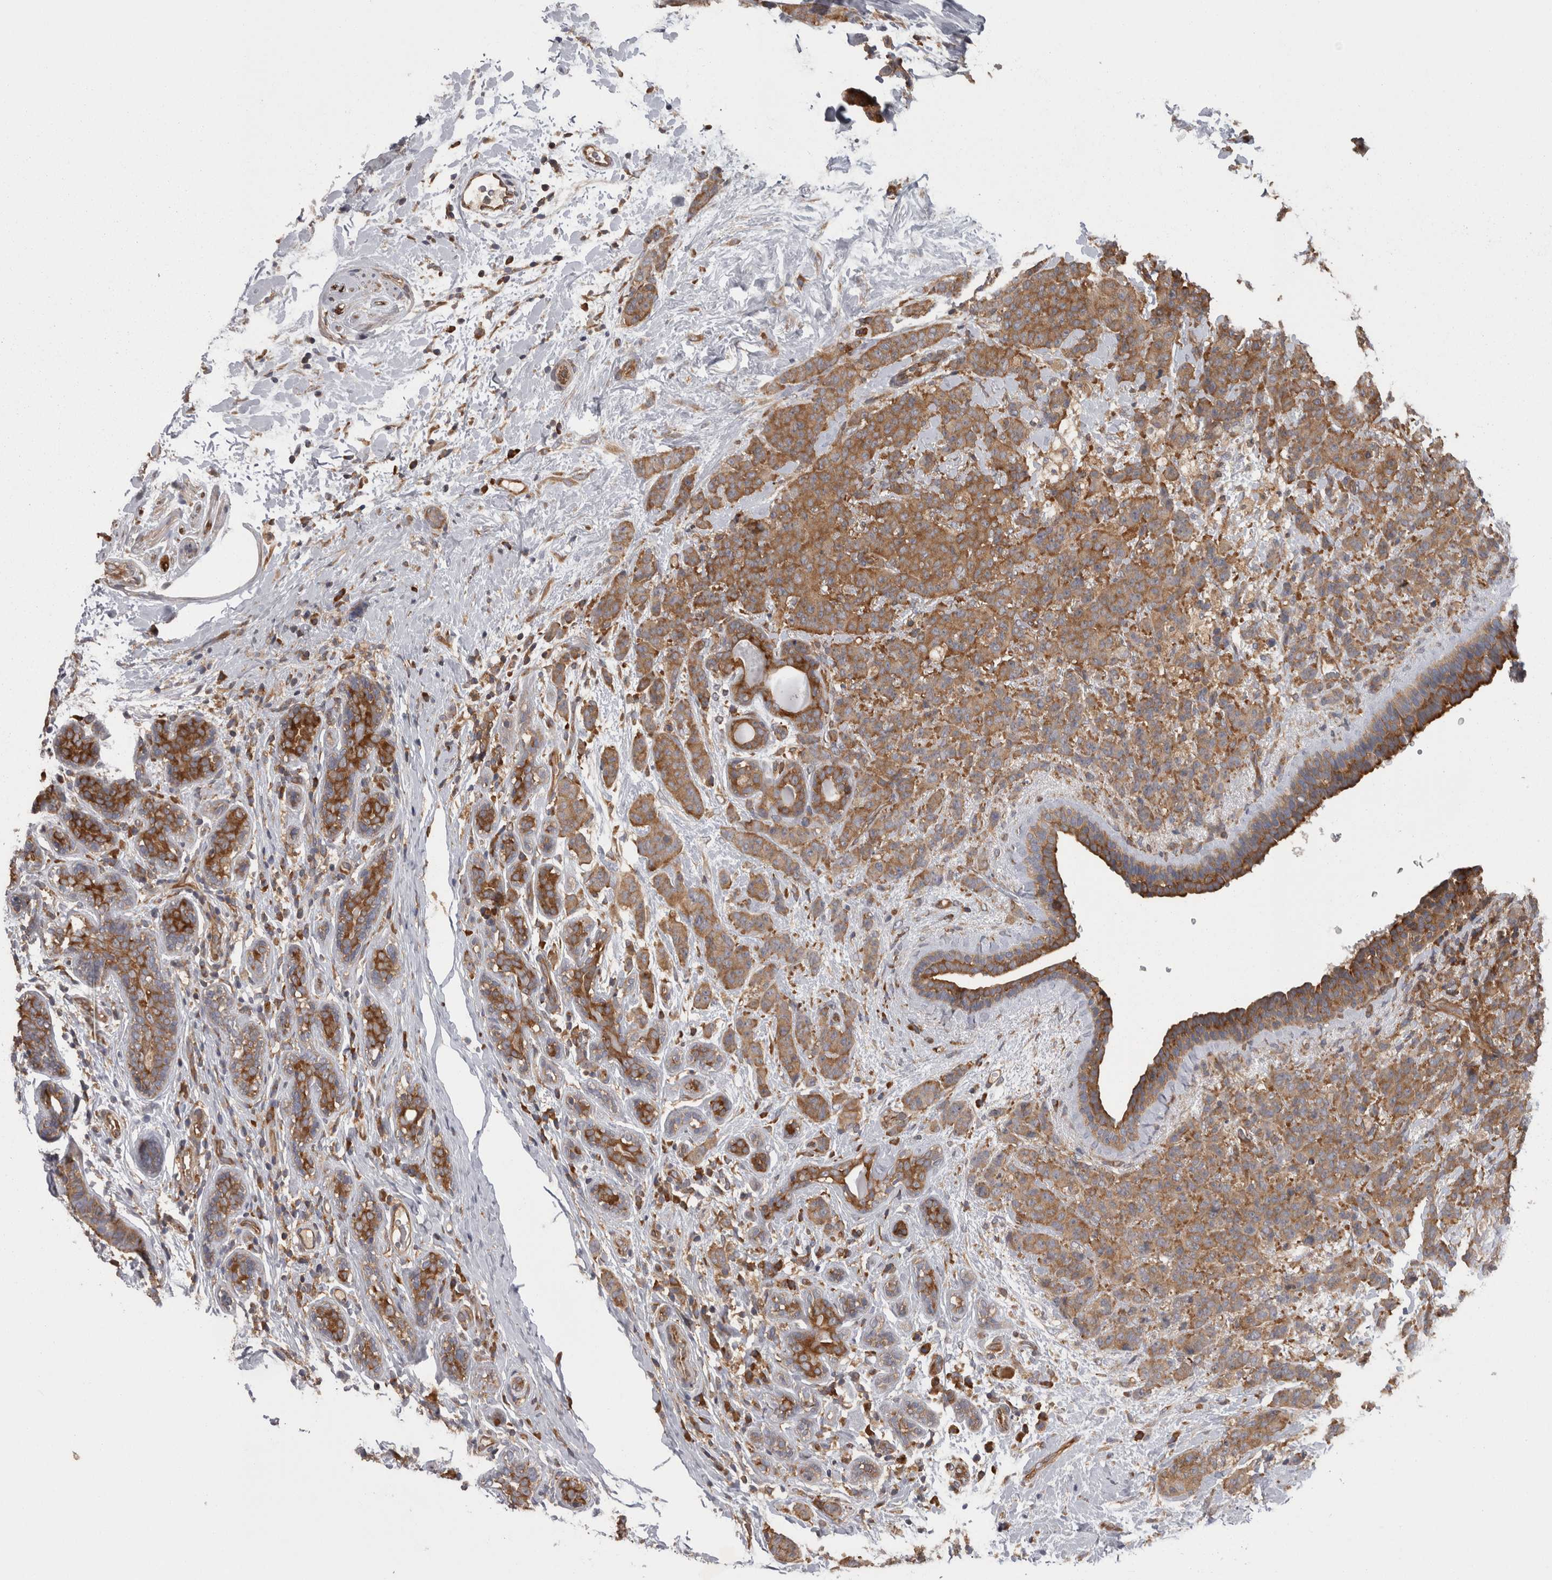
{"staining": {"intensity": "moderate", "quantity": ">75%", "location": "cytoplasmic/membranous"}, "tissue": "breast cancer", "cell_type": "Tumor cells", "image_type": "cancer", "snomed": [{"axis": "morphology", "description": "Normal tissue, NOS"}, {"axis": "morphology", "description": "Duct carcinoma"}, {"axis": "topography", "description": "Breast"}], "caption": "Breast invasive ductal carcinoma tissue demonstrates moderate cytoplasmic/membranous positivity in about >75% of tumor cells", "gene": "SMCR8", "patient": {"sex": "female", "age": 40}}